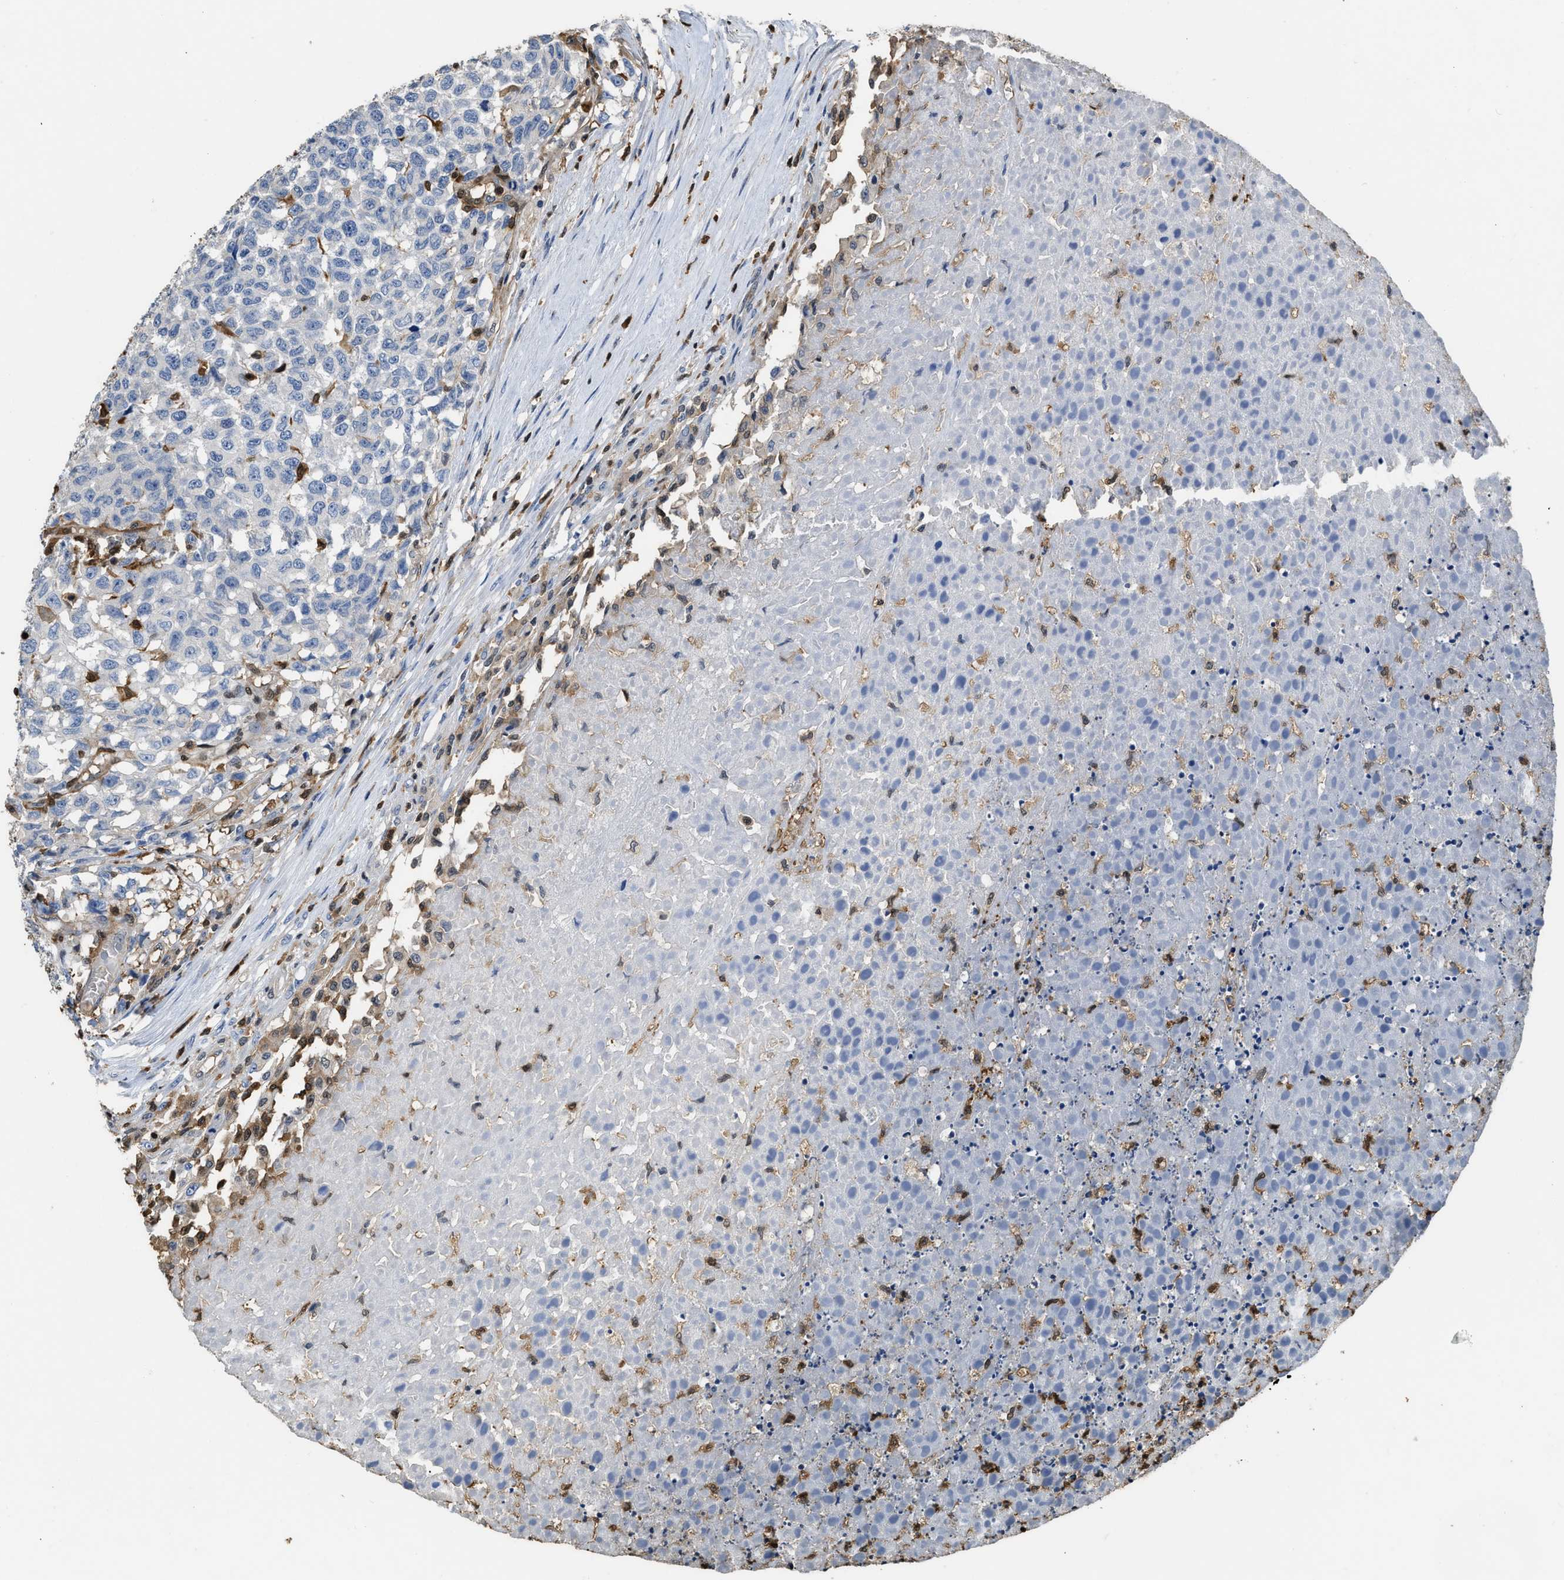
{"staining": {"intensity": "negative", "quantity": "none", "location": "none"}, "tissue": "testis cancer", "cell_type": "Tumor cells", "image_type": "cancer", "snomed": [{"axis": "morphology", "description": "Seminoma, NOS"}, {"axis": "topography", "description": "Testis"}], "caption": "Tumor cells show no significant staining in testis seminoma.", "gene": "ARHGDIB", "patient": {"sex": "male", "age": 59}}